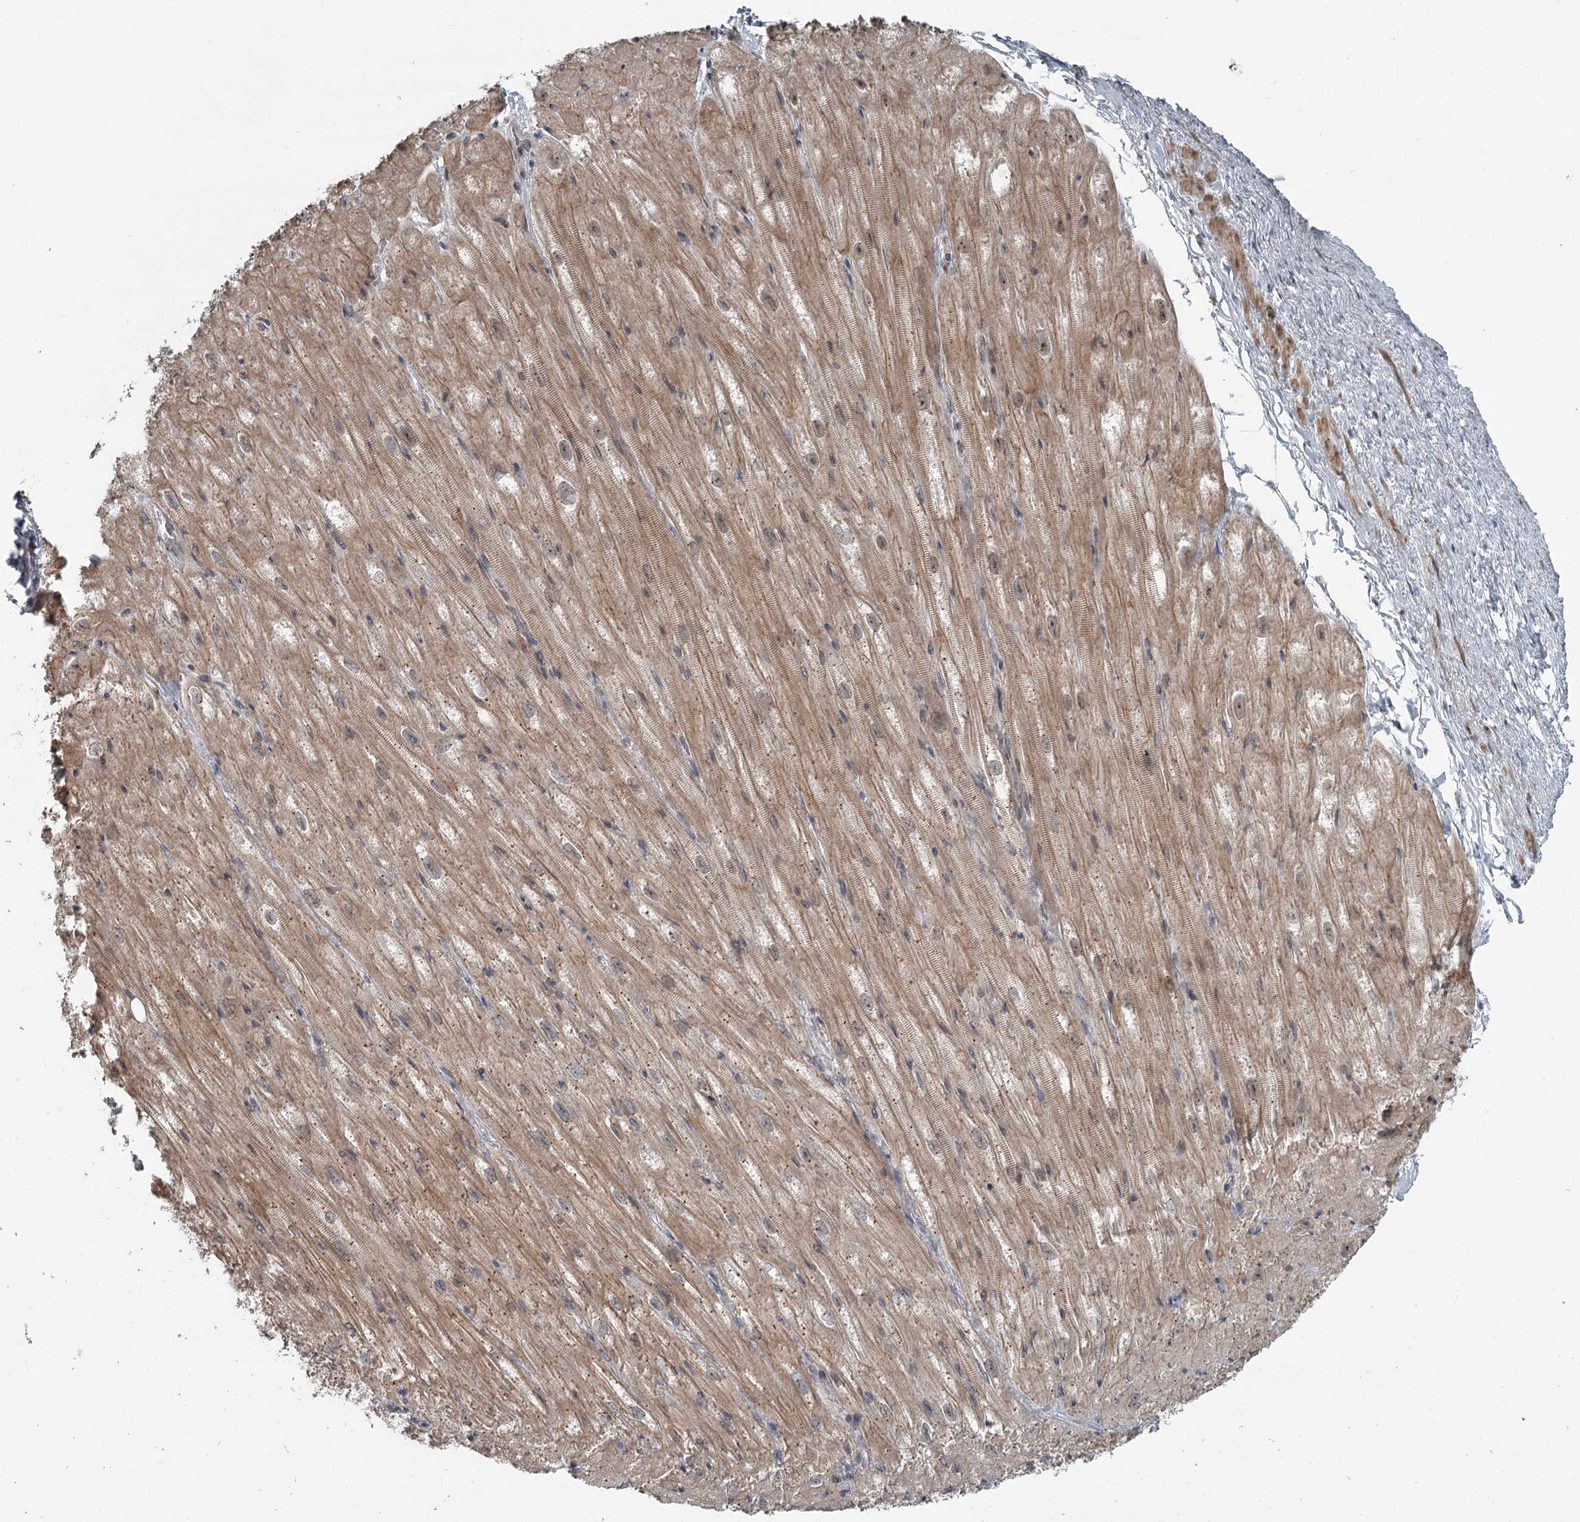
{"staining": {"intensity": "moderate", "quantity": ">75%", "location": "cytoplasmic/membranous"}, "tissue": "heart muscle", "cell_type": "Cardiomyocytes", "image_type": "normal", "snomed": [{"axis": "morphology", "description": "Normal tissue, NOS"}, {"axis": "topography", "description": "Heart"}], "caption": "Immunohistochemical staining of normal human heart muscle displays >75% levels of moderate cytoplasmic/membranous protein staining in about >75% of cardiomyocytes. The staining is performed using DAB (3,3'-diaminobenzidine) brown chromogen to label protein expression. The nuclei are counter-stained blue using hematoxylin.", "gene": "EXOSC1", "patient": {"sex": "male", "age": 50}}